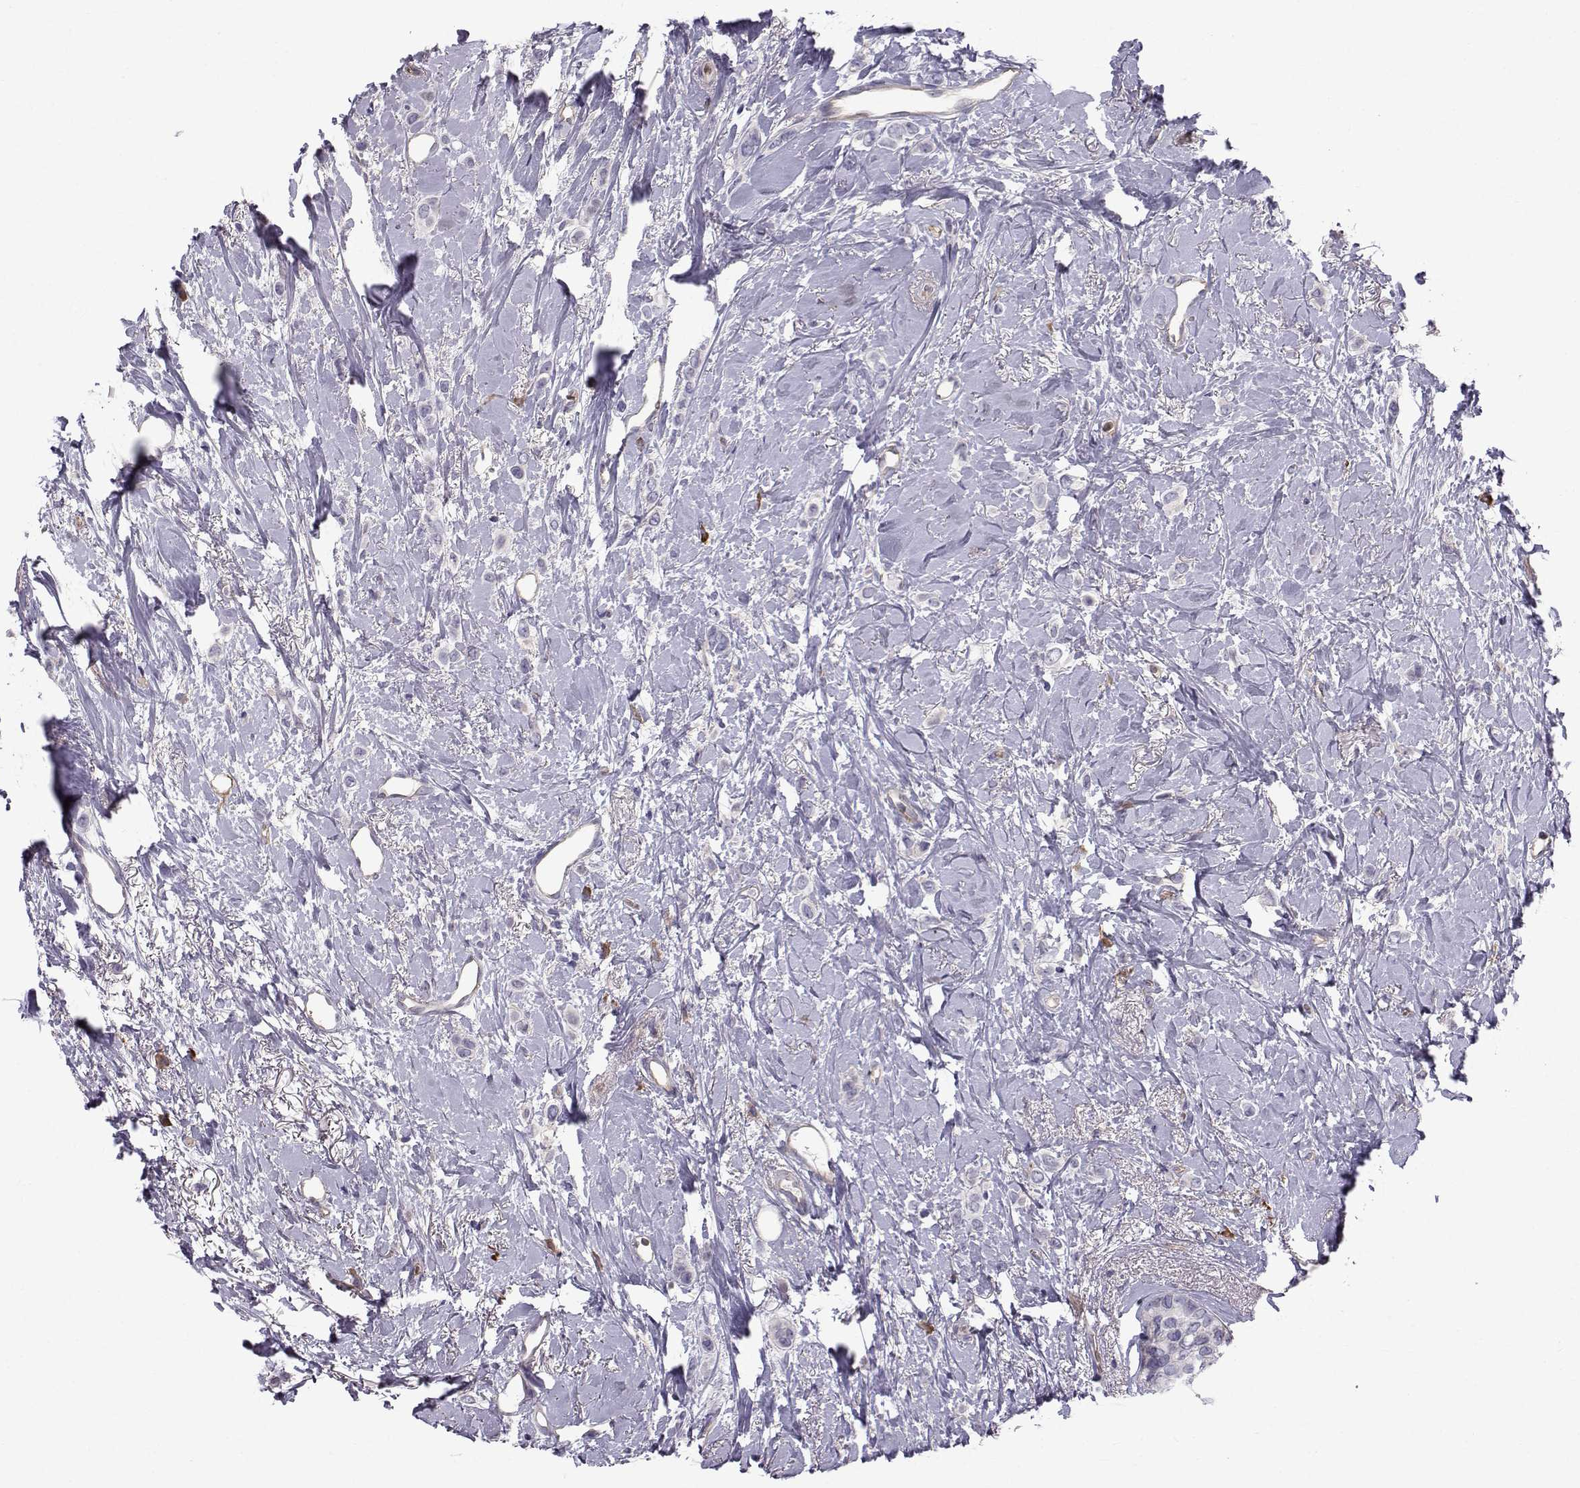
{"staining": {"intensity": "negative", "quantity": "none", "location": "none"}, "tissue": "breast cancer", "cell_type": "Tumor cells", "image_type": "cancer", "snomed": [{"axis": "morphology", "description": "Lobular carcinoma"}, {"axis": "topography", "description": "Breast"}], "caption": "DAB (3,3'-diaminobenzidine) immunohistochemical staining of human breast cancer exhibits no significant positivity in tumor cells.", "gene": "QPCT", "patient": {"sex": "female", "age": 66}}